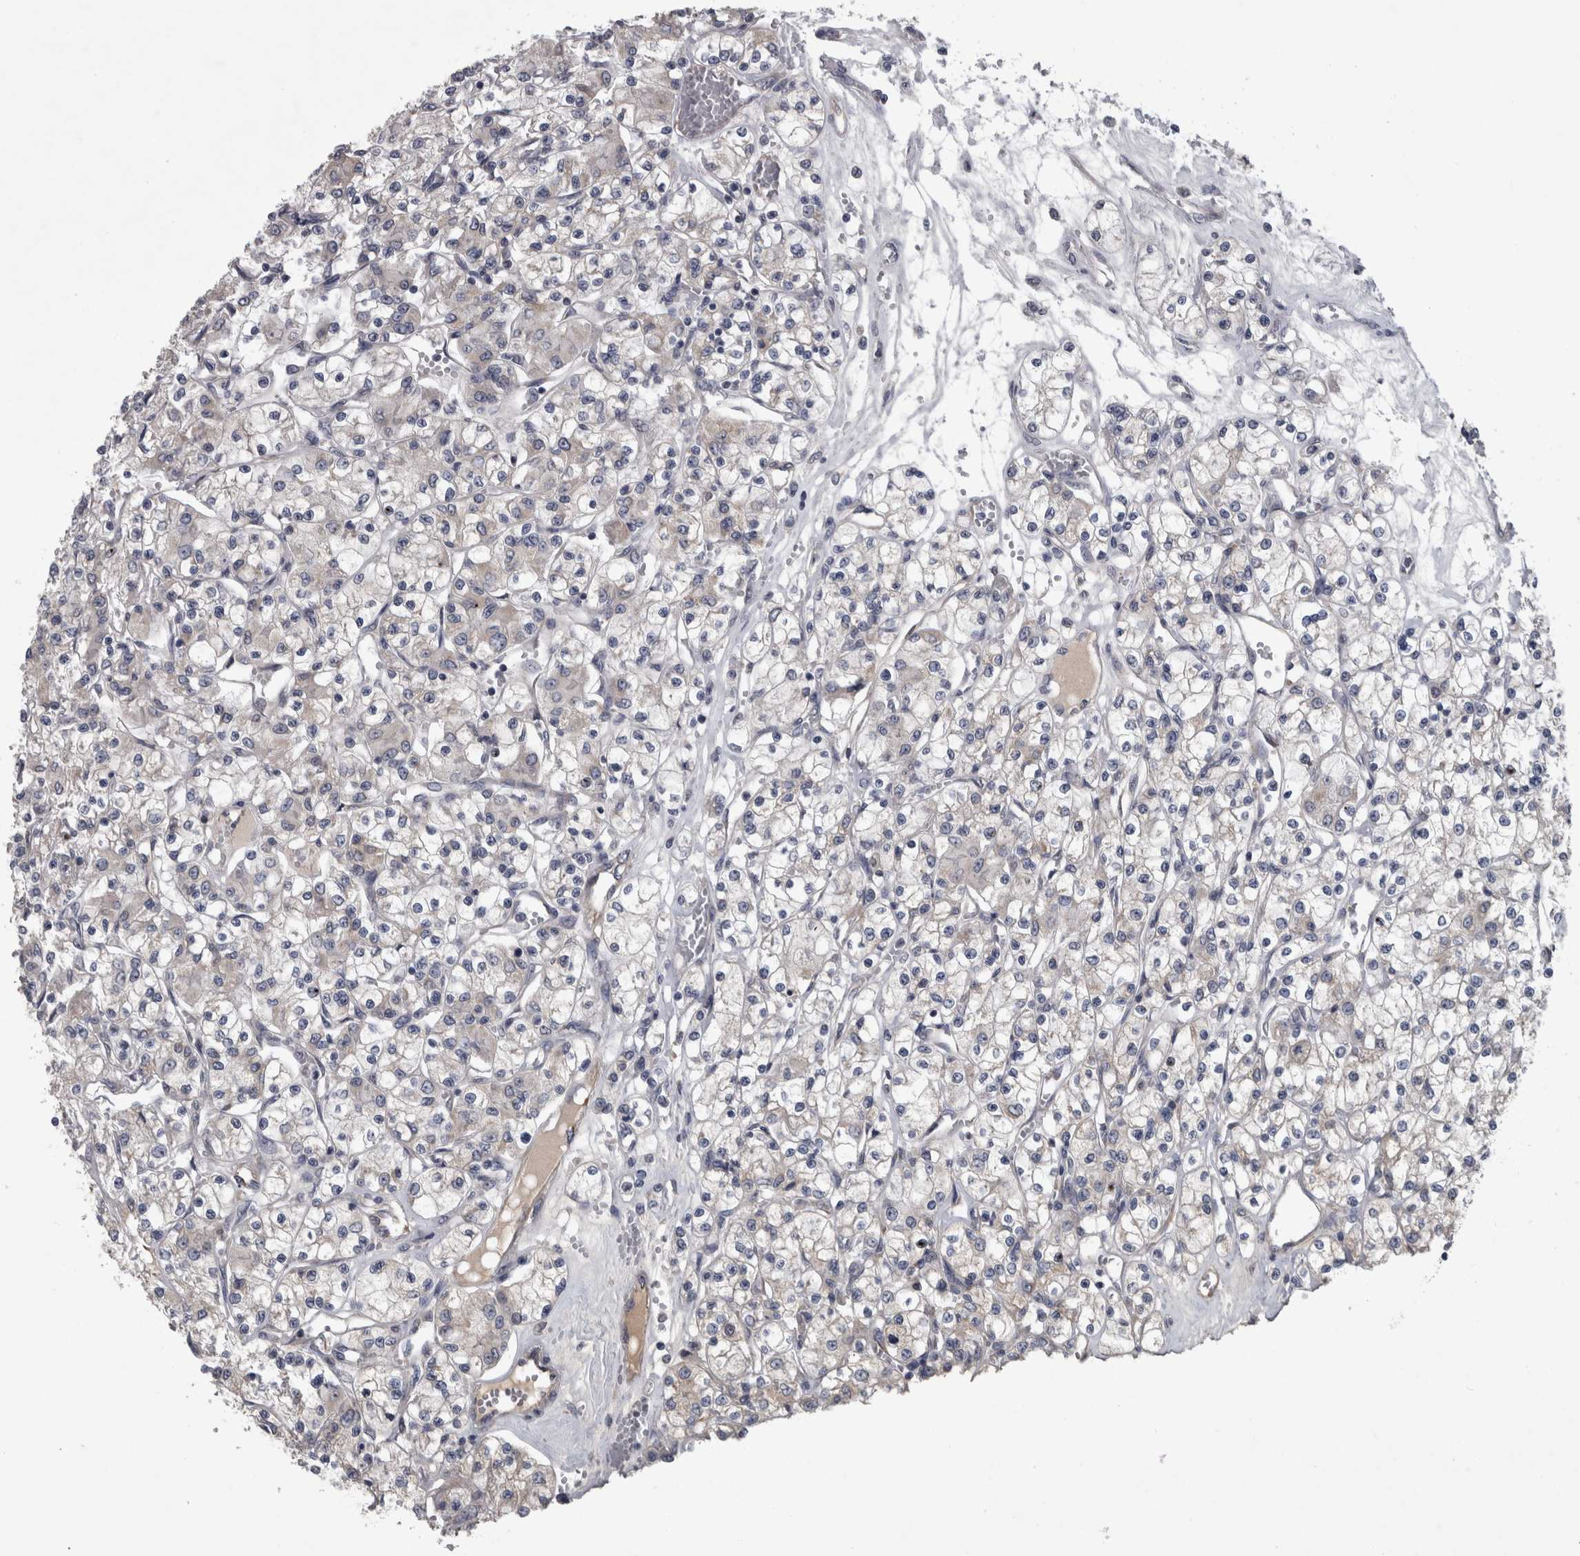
{"staining": {"intensity": "negative", "quantity": "none", "location": "none"}, "tissue": "renal cancer", "cell_type": "Tumor cells", "image_type": "cancer", "snomed": [{"axis": "morphology", "description": "Adenocarcinoma, NOS"}, {"axis": "topography", "description": "Kidney"}], "caption": "Photomicrograph shows no significant protein positivity in tumor cells of renal cancer. (Brightfield microscopy of DAB immunohistochemistry (IHC) at high magnification).", "gene": "DBT", "patient": {"sex": "female", "age": 59}}